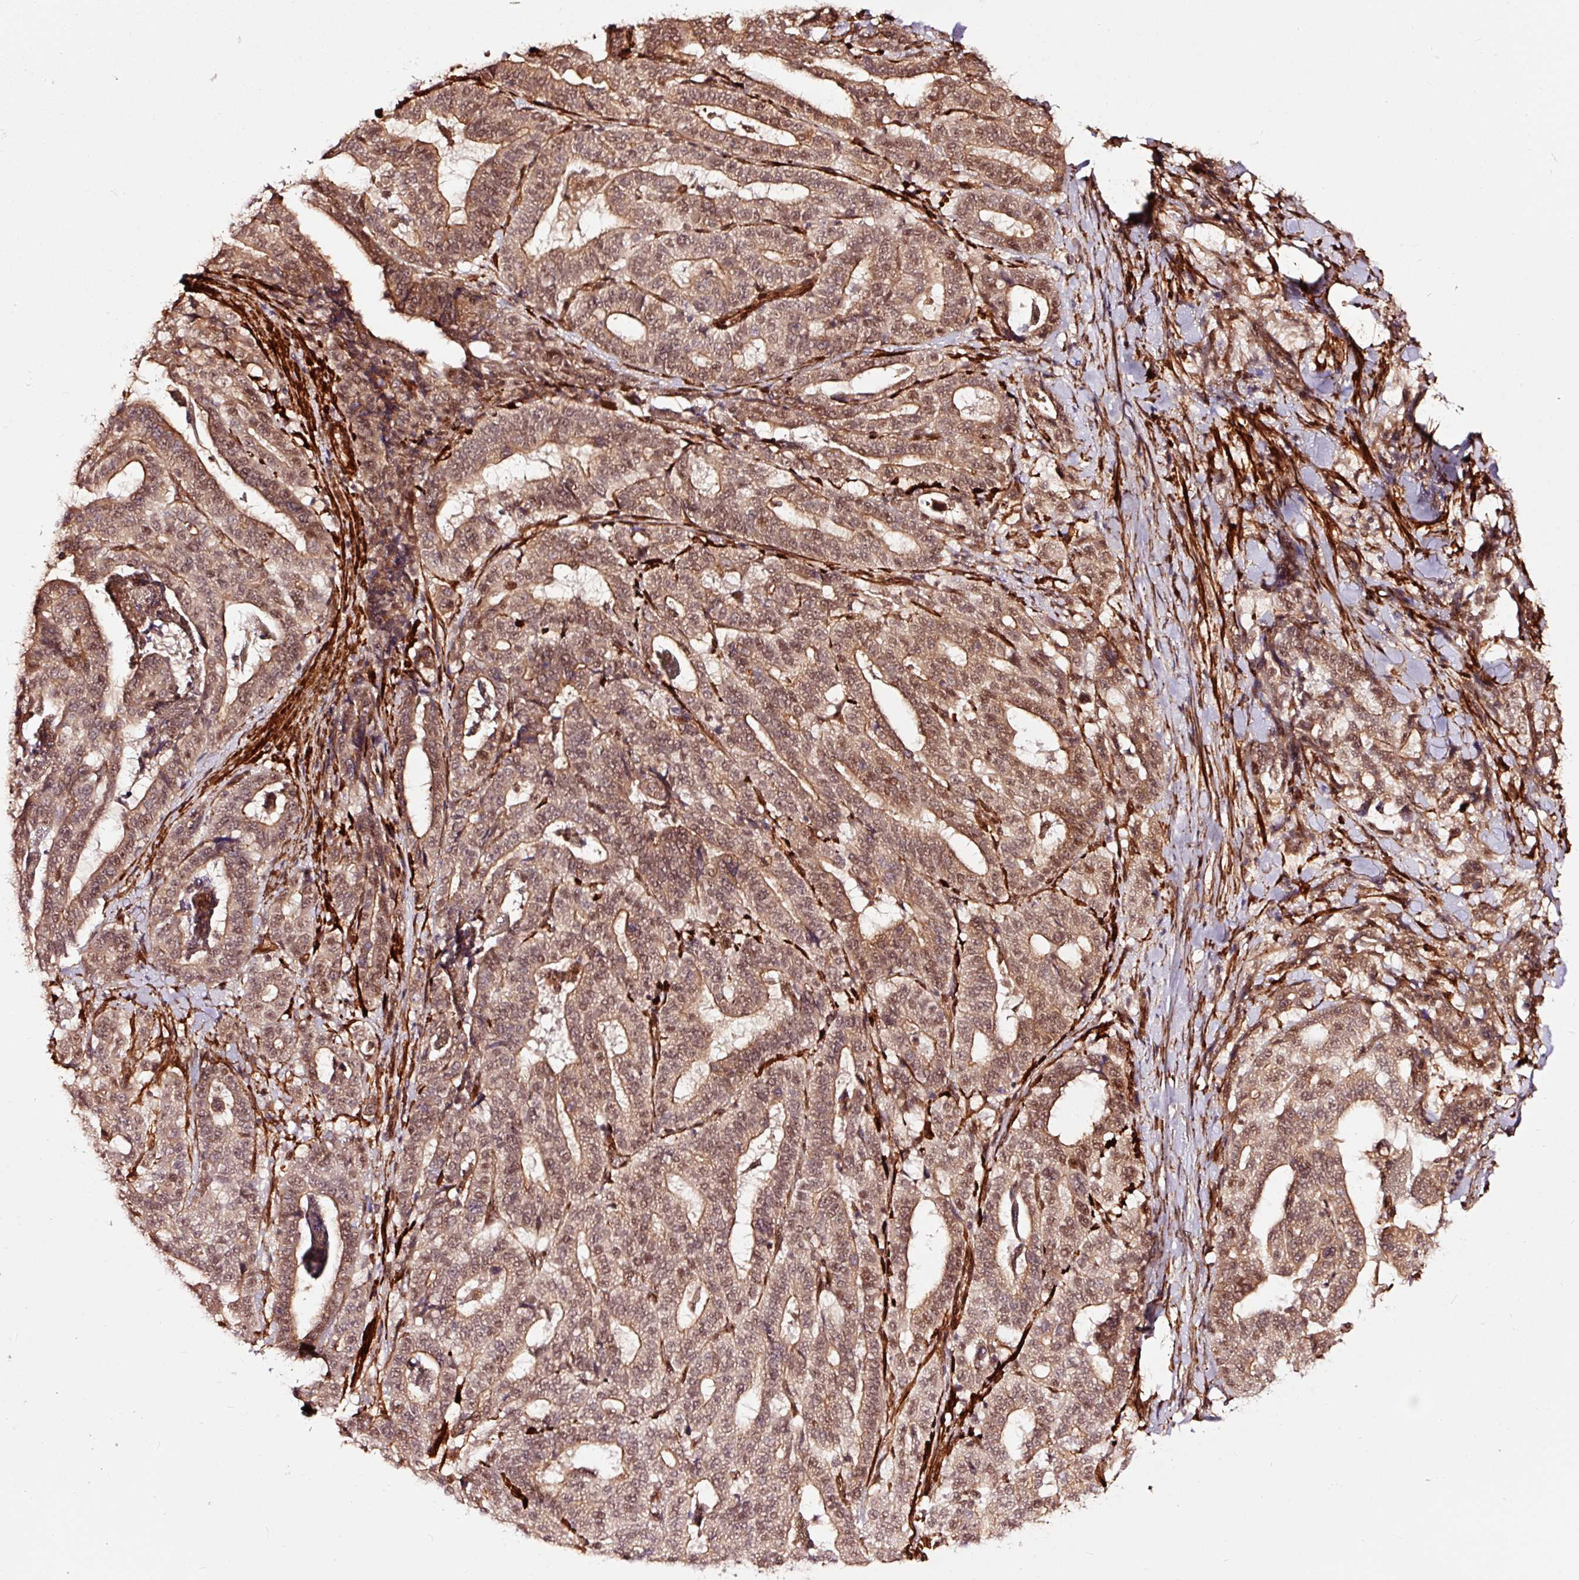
{"staining": {"intensity": "moderate", "quantity": ">75%", "location": "cytoplasmic/membranous,nuclear"}, "tissue": "stomach cancer", "cell_type": "Tumor cells", "image_type": "cancer", "snomed": [{"axis": "morphology", "description": "Adenocarcinoma, NOS"}, {"axis": "topography", "description": "Stomach"}], "caption": "Protein staining displays moderate cytoplasmic/membranous and nuclear expression in approximately >75% of tumor cells in stomach adenocarcinoma.", "gene": "TPM1", "patient": {"sex": "male", "age": 48}}